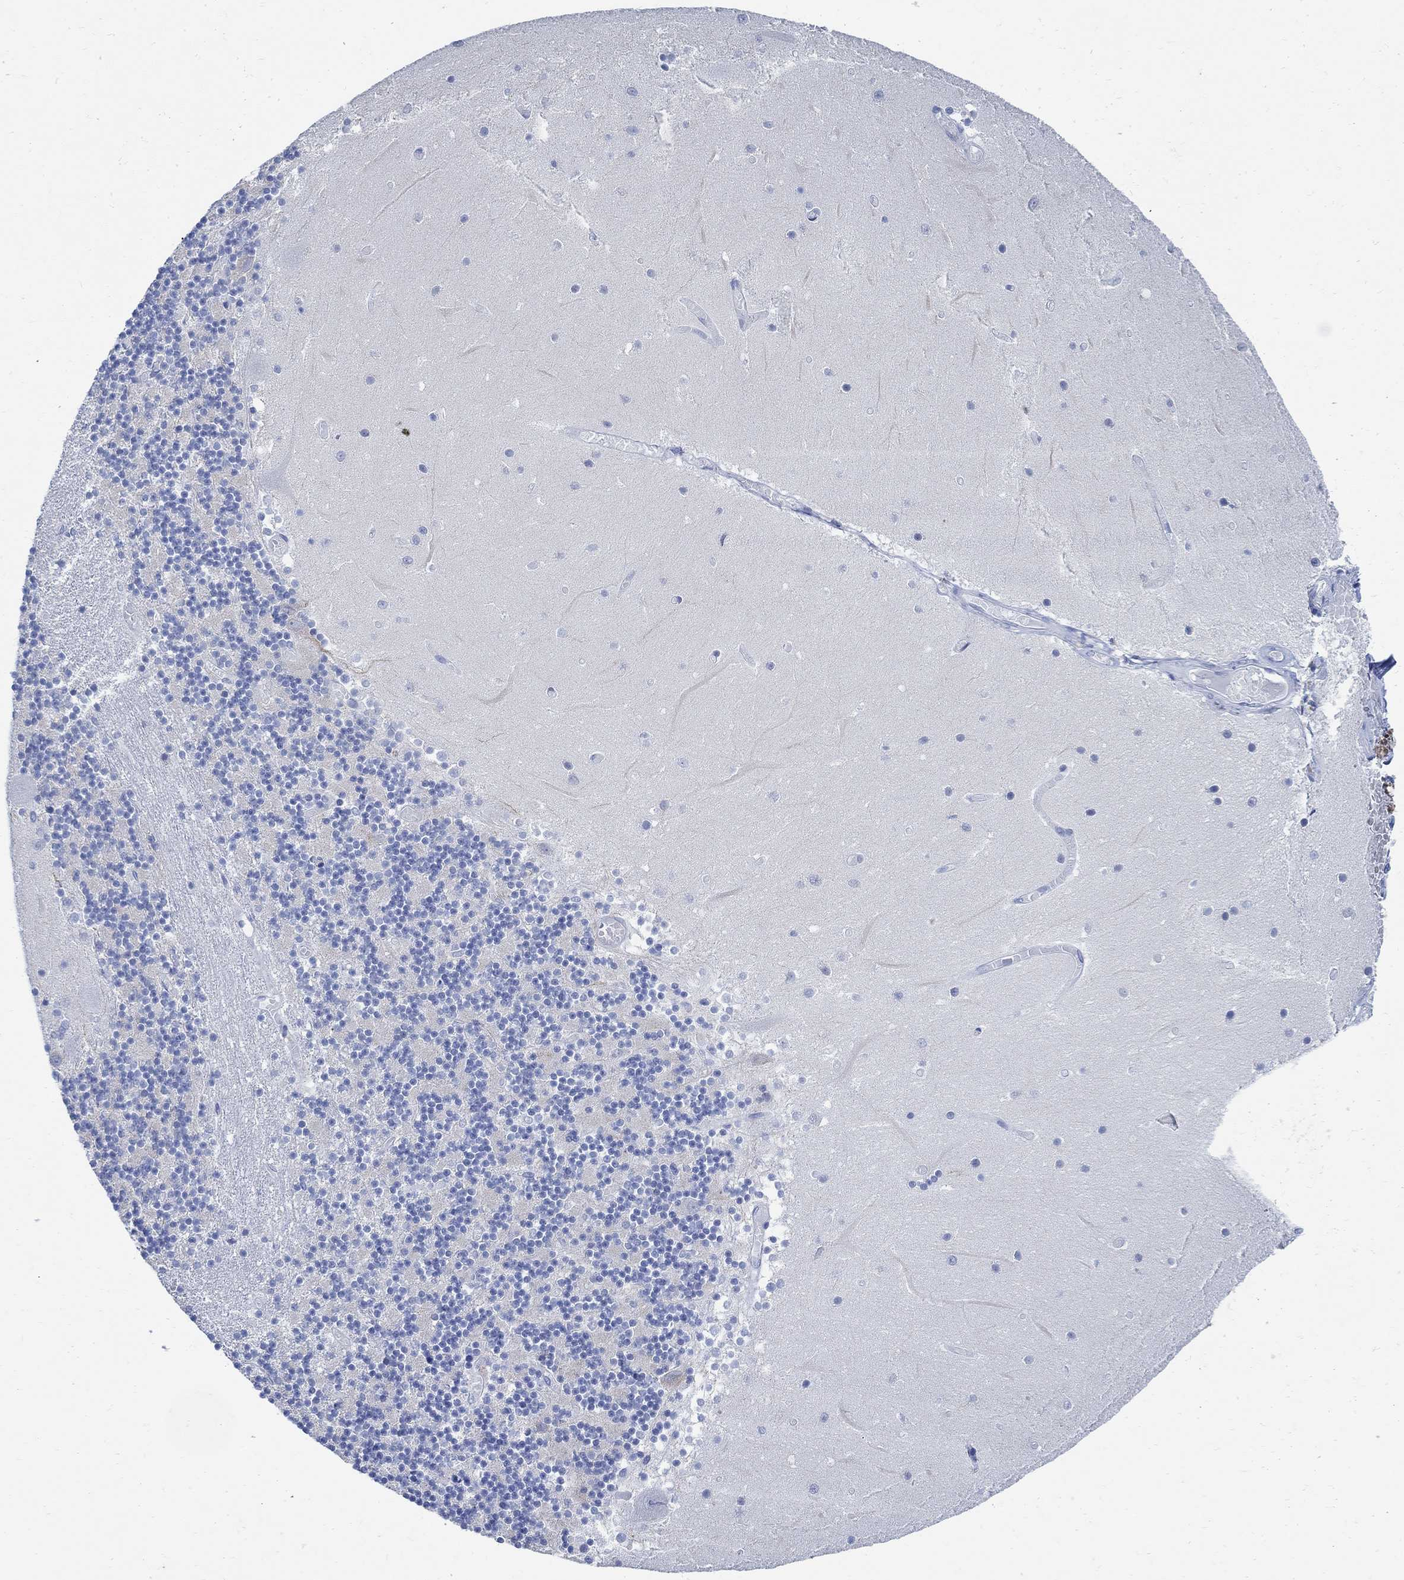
{"staining": {"intensity": "weak", "quantity": "<25%", "location": "cytoplasmic/membranous"}, "tissue": "cerebellum", "cell_type": "Cells in granular layer", "image_type": "normal", "snomed": [{"axis": "morphology", "description": "Normal tissue, NOS"}, {"axis": "topography", "description": "Cerebellum"}], "caption": "High power microscopy photomicrograph of an IHC micrograph of benign cerebellum, revealing no significant positivity in cells in granular layer. The staining is performed using DAB brown chromogen with nuclei counter-stained in using hematoxylin.", "gene": "CAMK2N1", "patient": {"sex": "female", "age": 28}}